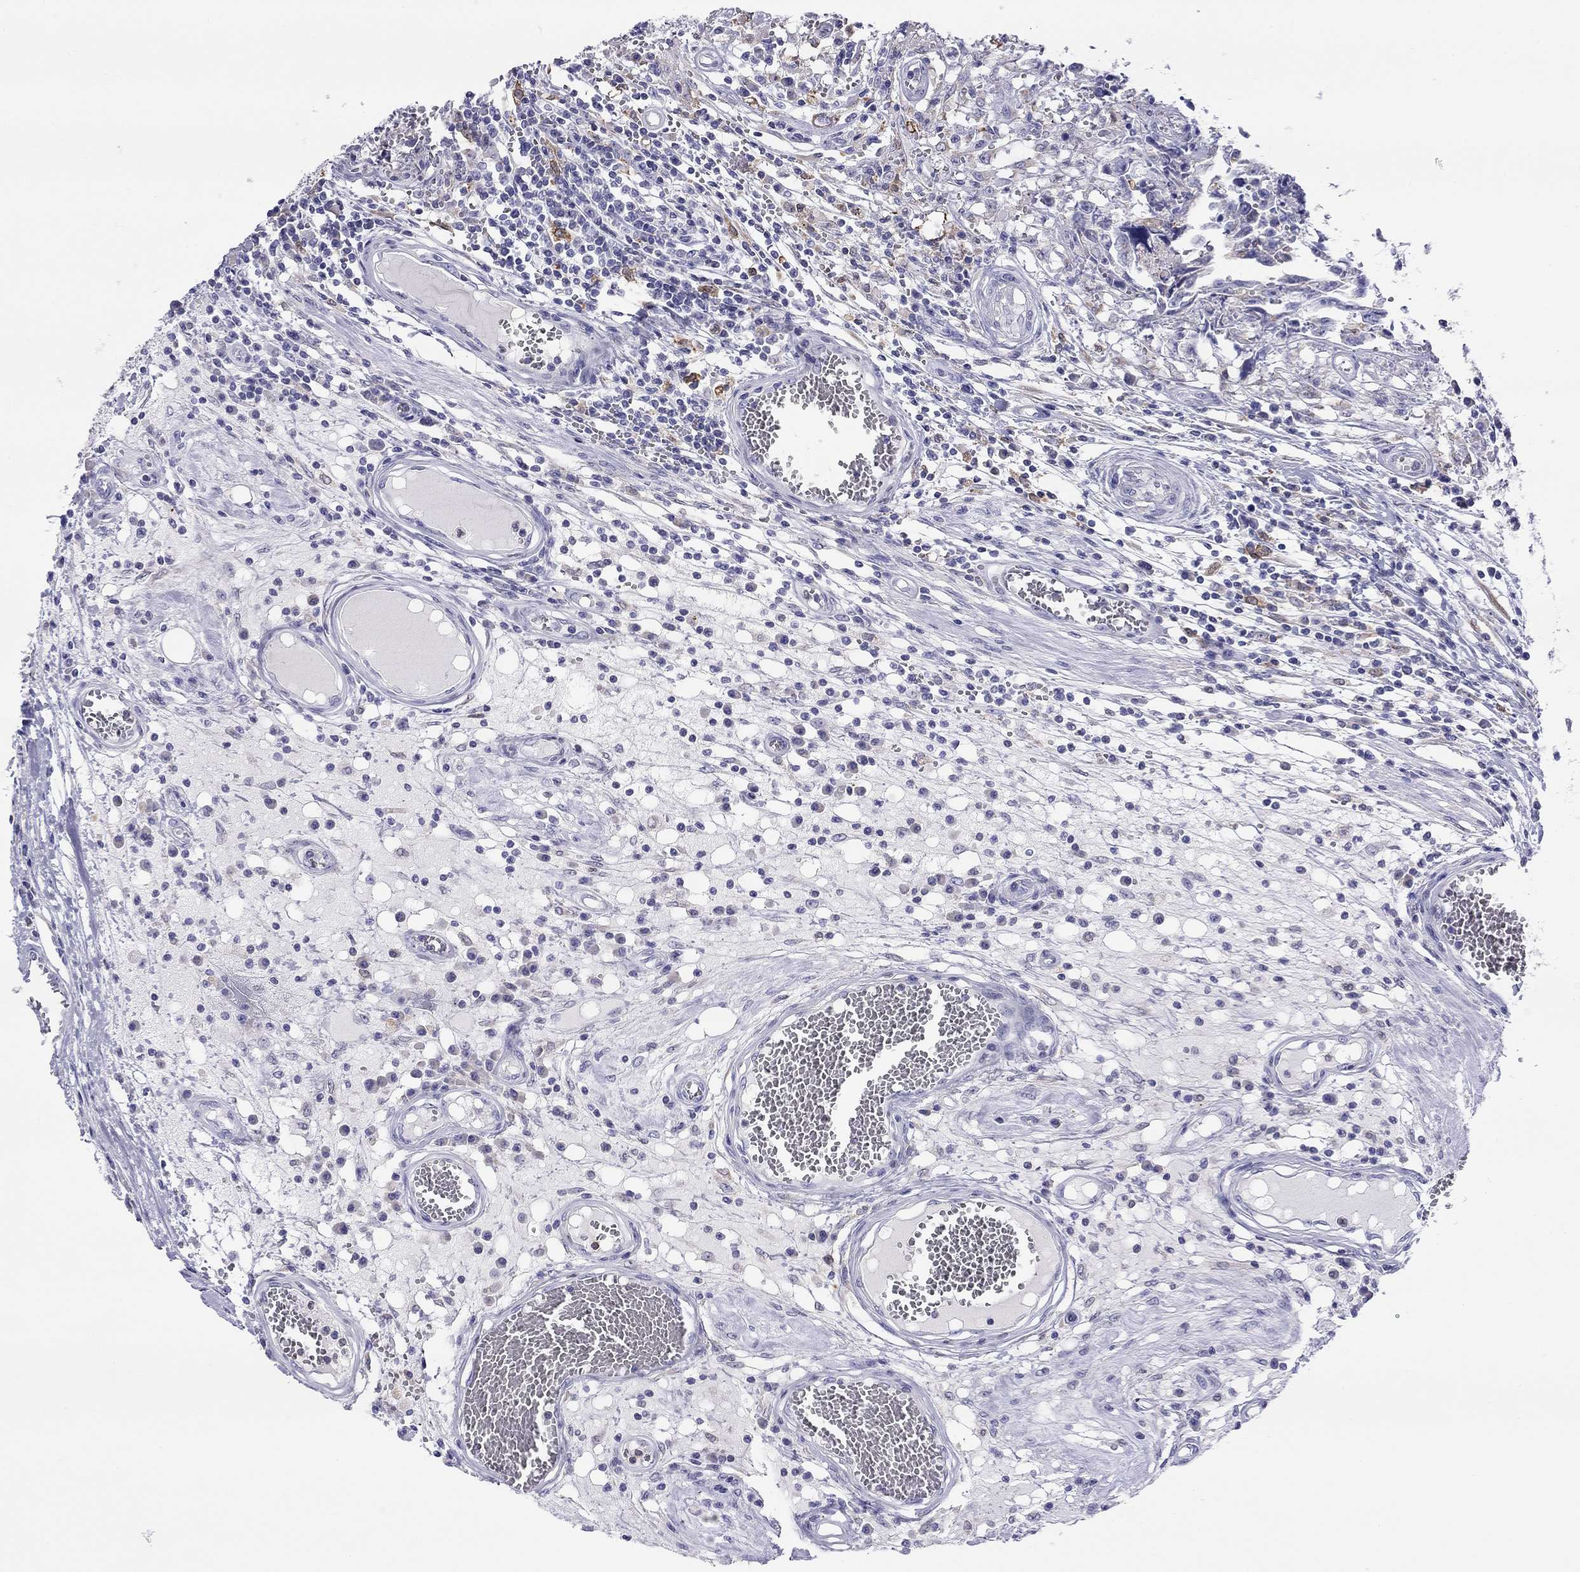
{"staining": {"intensity": "negative", "quantity": "none", "location": "none"}, "tissue": "testis cancer", "cell_type": "Tumor cells", "image_type": "cancer", "snomed": [{"axis": "morphology", "description": "Carcinoma, Embryonal, NOS"}, {"axis": "topography", "description": "Testis"}], "caption": "Histopathology image shows no significant protein positivity in tumor cells of testis embryonal carcinoma.", "gene": "SLC46A2", "patient": {"sex": "male", "age": 36}}